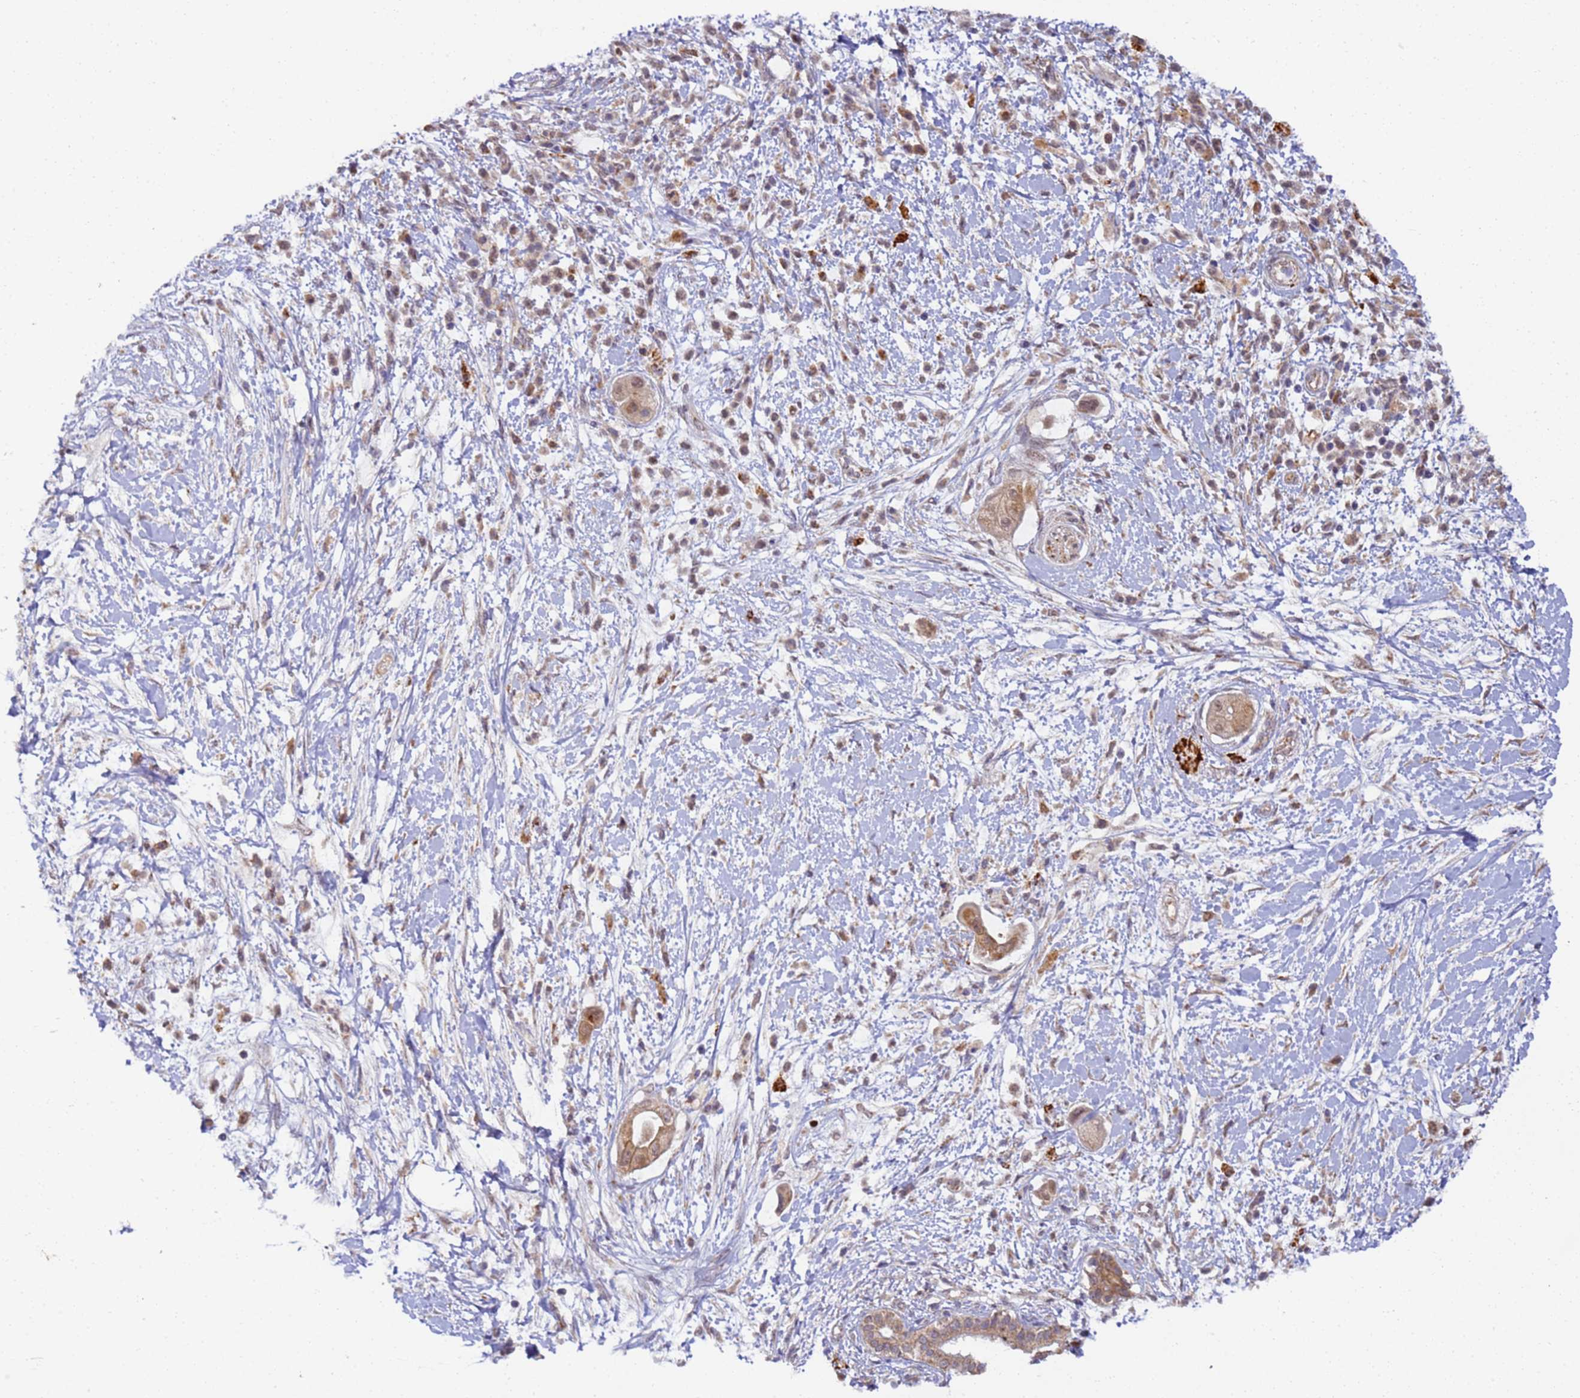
{"staining": {"intensity": "moderate", "quantity": ">75%", "location": "cytoplasmic/membranous"}, "tissue": "pancreatic cancer", "cell_type": "Tumor cells", "image_type": "cancer", "snomed": [{"axis": "morphology", "description": "Adenocarcinoma, NOS"}, {"axis": "topography", "description": "Pancreas"}], "caption": "Immunohistochemical staining of pancreatic cancer exhibits medium levels of moderate cytoplasmic/membranous staining in about >75% of tumor cells.", "gene": "RAPGEF3", "patient": {"sex": "male", "age": 68}}